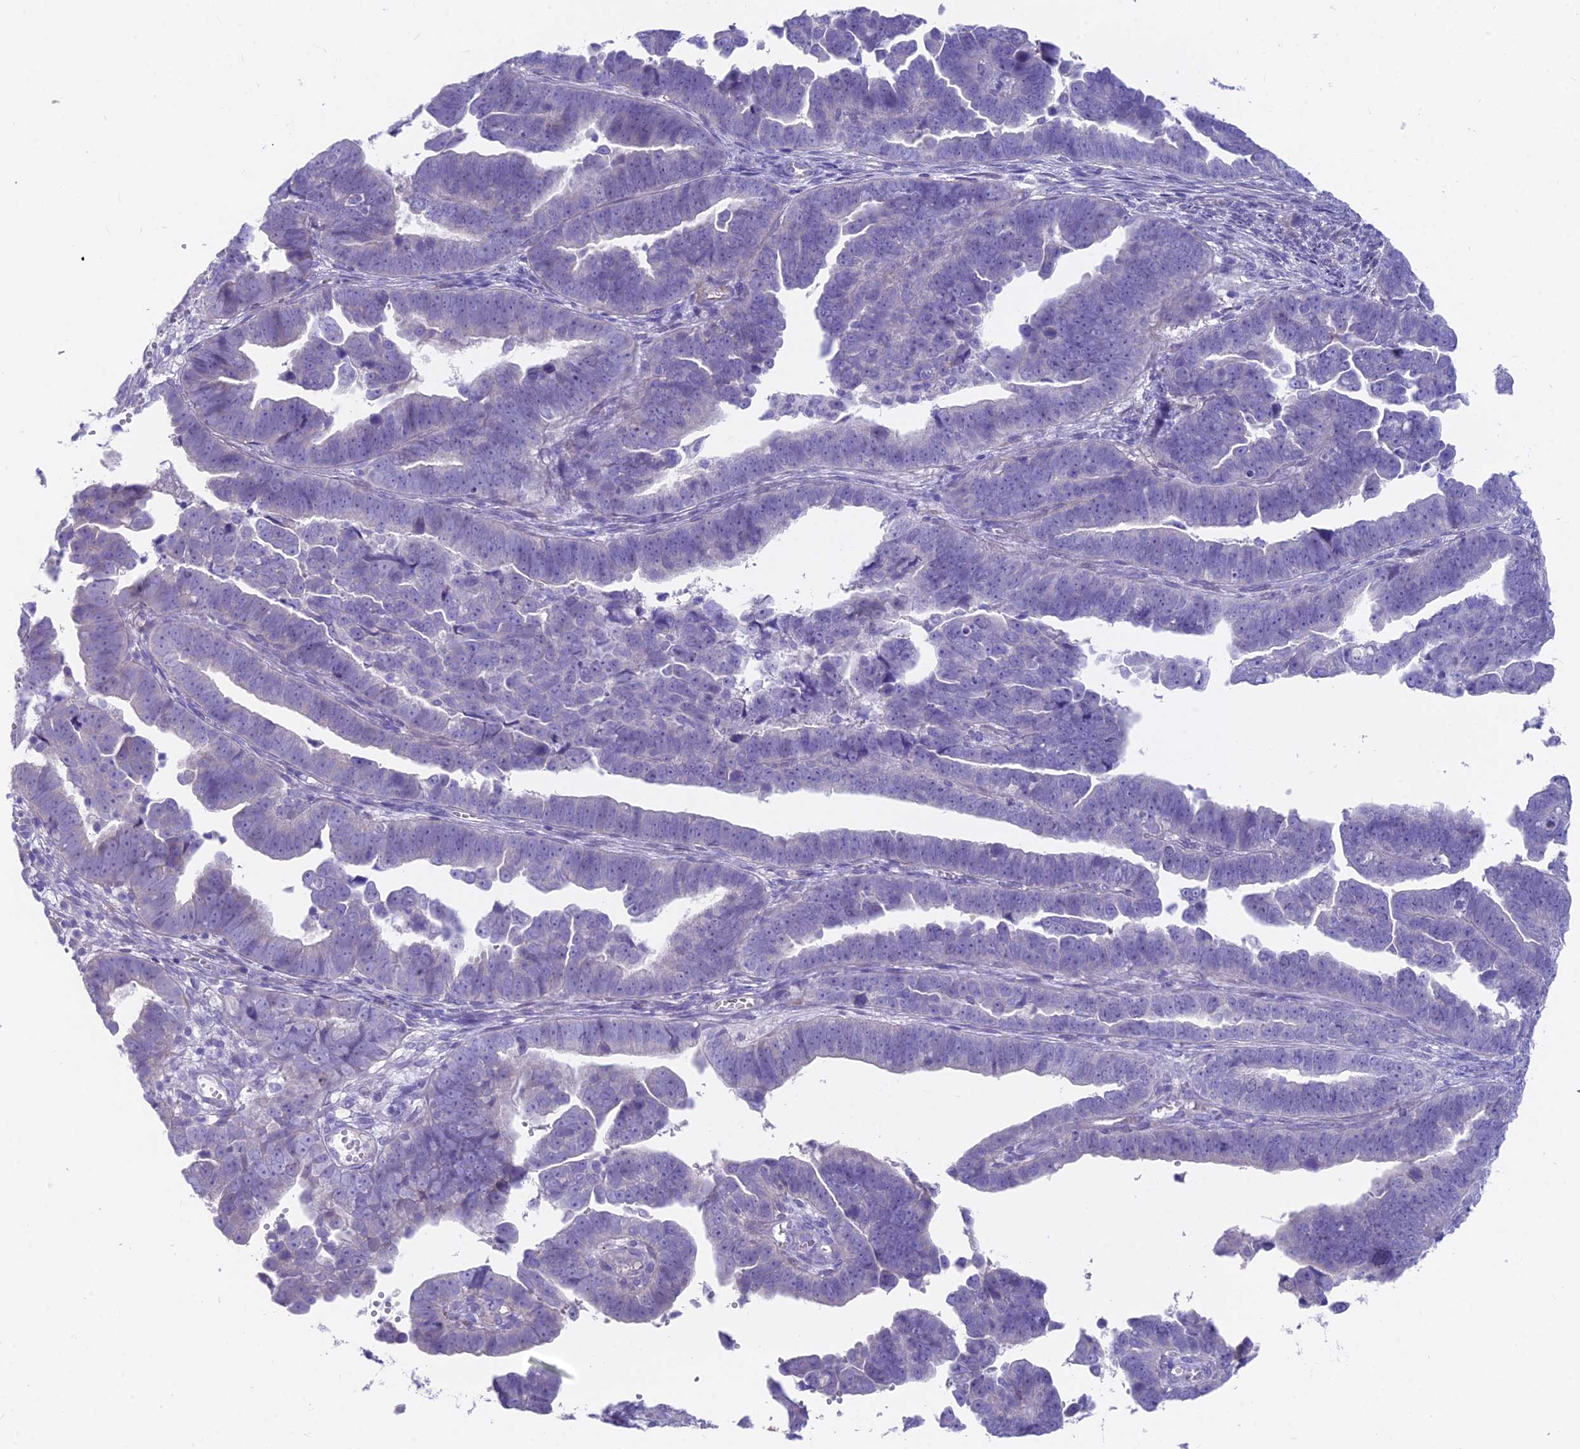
{"staining": {"intensity": "negative", "quantity": "none", "location": "none"}, "tissue": "endometrial cancer", "cell_type": "Tumor cells", "image_type": "cancer", "snomed": [{"axis": "morphology", "description": "Adenocarcinoma, NOS"}, {"axis": "topography", "description": "Endometrium"}], "caption": "High magnification brightfield microscopy of endometrial adenocarcinoma stained with DAB (brown) and counterstained with hematoxylin (blue): tumor cells show no significant expression.", "gene": "FAM168B", "patient": {"sex": "female", "age": 75}}